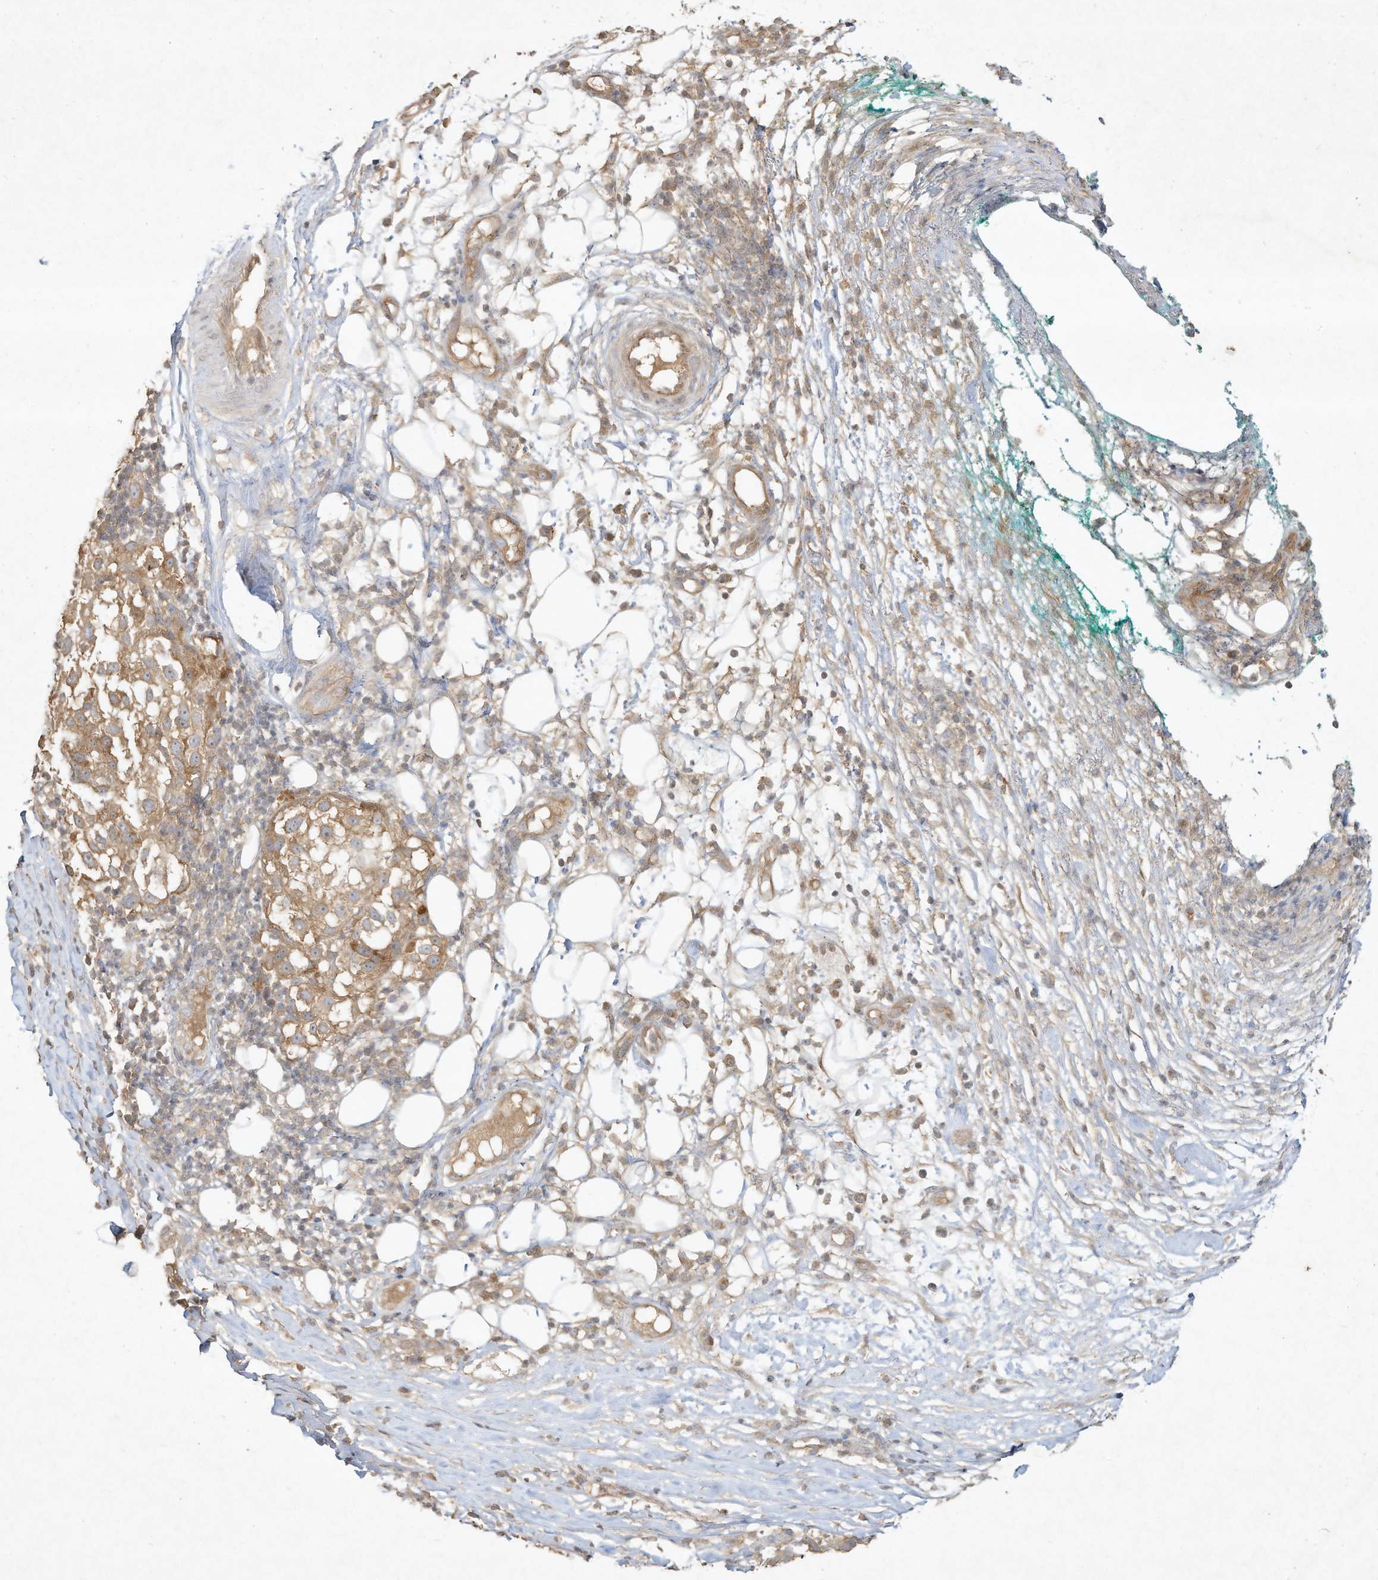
{"staining": {"intensity": "moderate", "quantity": "<25%", "location": "cytoplasmic/membranous"}, "tissue": "melanoma", "cell_type": "Tumor cells", "image_type": "cancer", "snomed": [{"axis": "morphology", "description": "Necrosis, NOS"}, {"axis": "morphology", "description": "Malignant melanoma, NOS"}, {"axis": "topography", "description": "Skin"}], "caption": "Approximately <25% of tumor cells in human malignant melanoma show moderate cytoplasmic/membranous protein expression as visualized by brown immunohistochemical staining.", "gene": "DYNC1I2", "patient": {"sex": "female", "age": 87}}